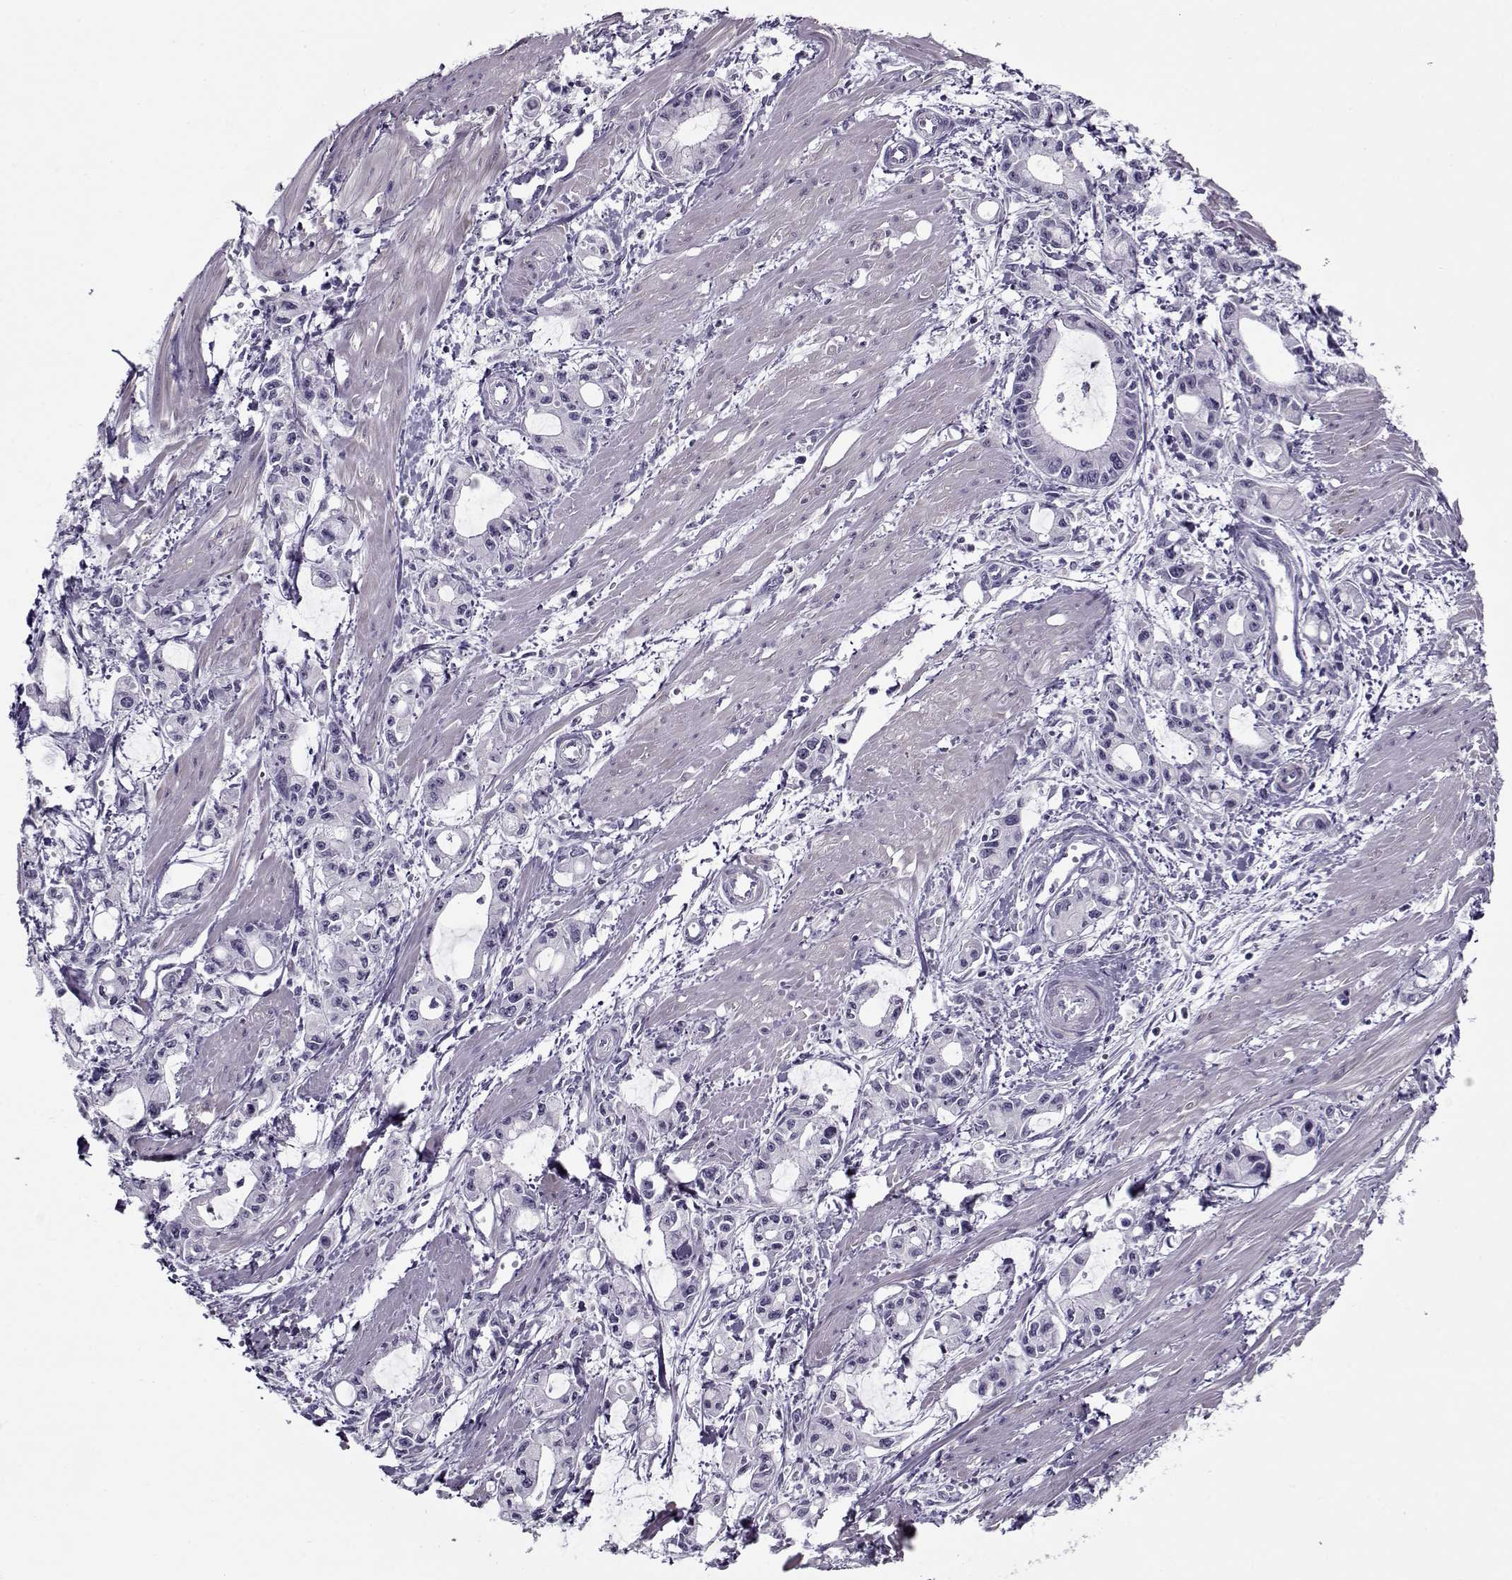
{"staining": {"intensity": "negative", "quantity": "none", "location": "none"}, "tissue": "pancreatic cancer", "cell_type": "Tumor cells", "image_type": "cancer", "snomed": [{"axis": "morphology", "description": "Adenocarcinoma, NOS"}, {"axis": "topography", "description": "Pancreas"}], "caption": "A photomicrograph of adenocarcinoma (pancreatic) stained for a protein reveals no brown staining in tumor cells.", "gene": "CIBAR1", "patient": {"sex": "male", "age": 48}}